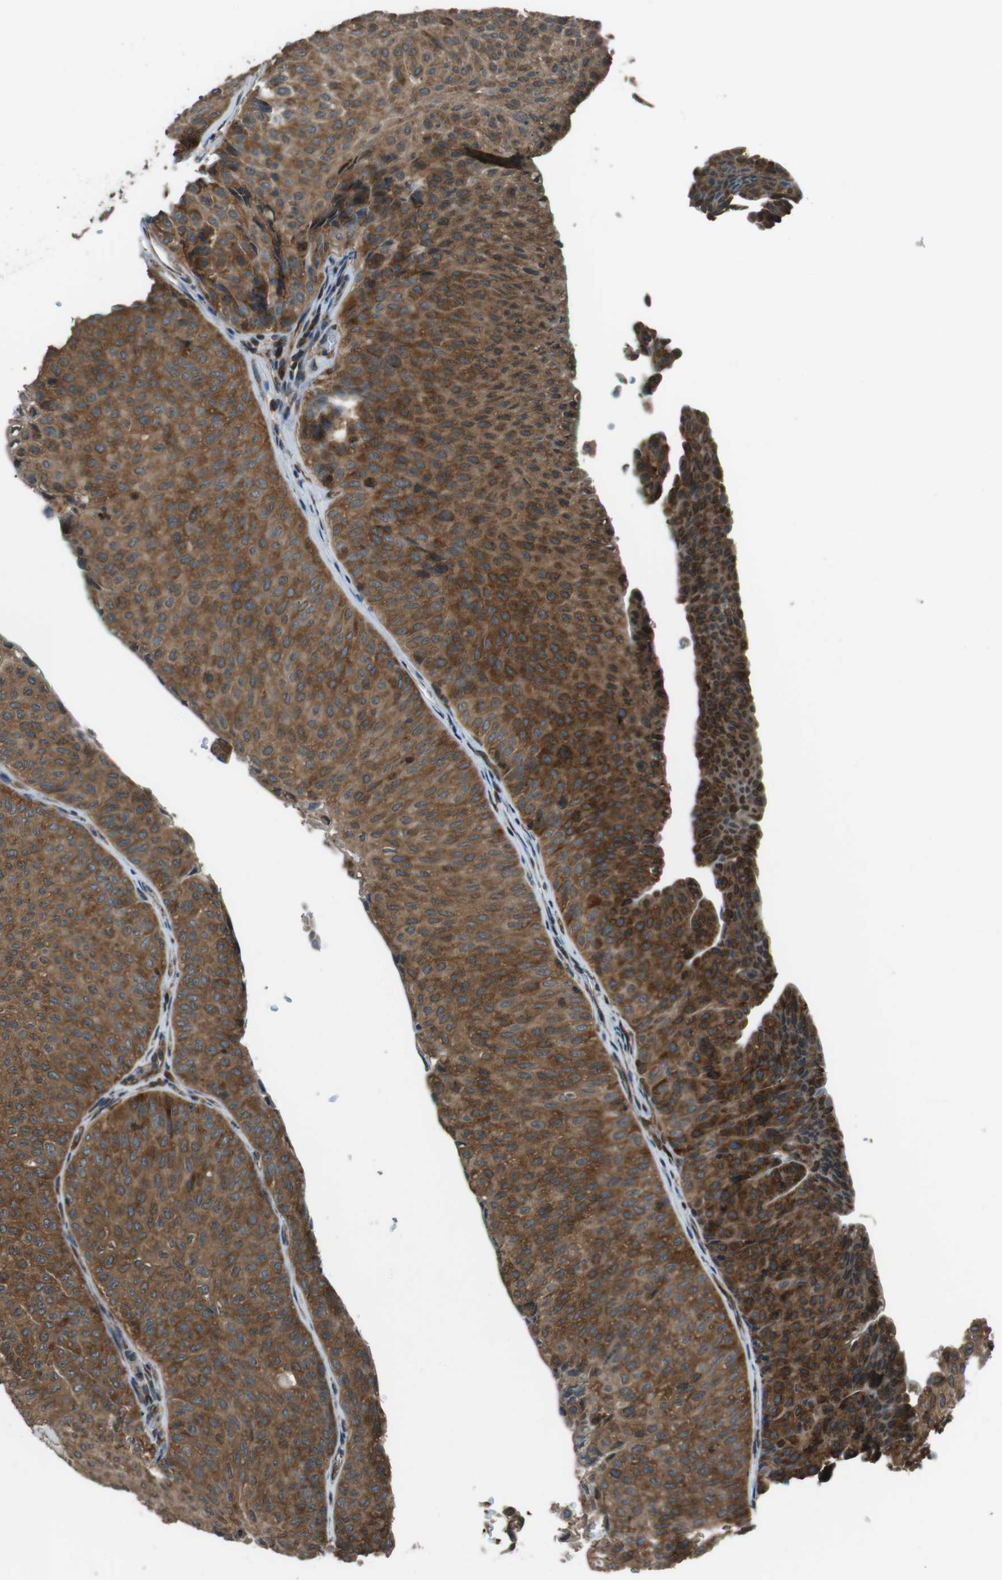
{"staining": {"intensity": "strong", "quantity": ">75%", "location": "cytoplasmic/membranous"}, "tissue": "urothelial cancer", "cell_type": "Tumor cells", "image_type": "cancer", "snomed": [{"axis": "morphology", "description": "Urothelial carcinoma, Low grade"}, {"axis": "topography", "description": "Urinary bladder"}], "caption": "There is high levels of strong cytoplasmic/membranous expression in tumor cells of urothelial carcinoma (low-grade), as demonstrated by immunohistochemical staining (brown color).", "gene": "PA2G4", "patient": {"sex": "male", "age": 78}}